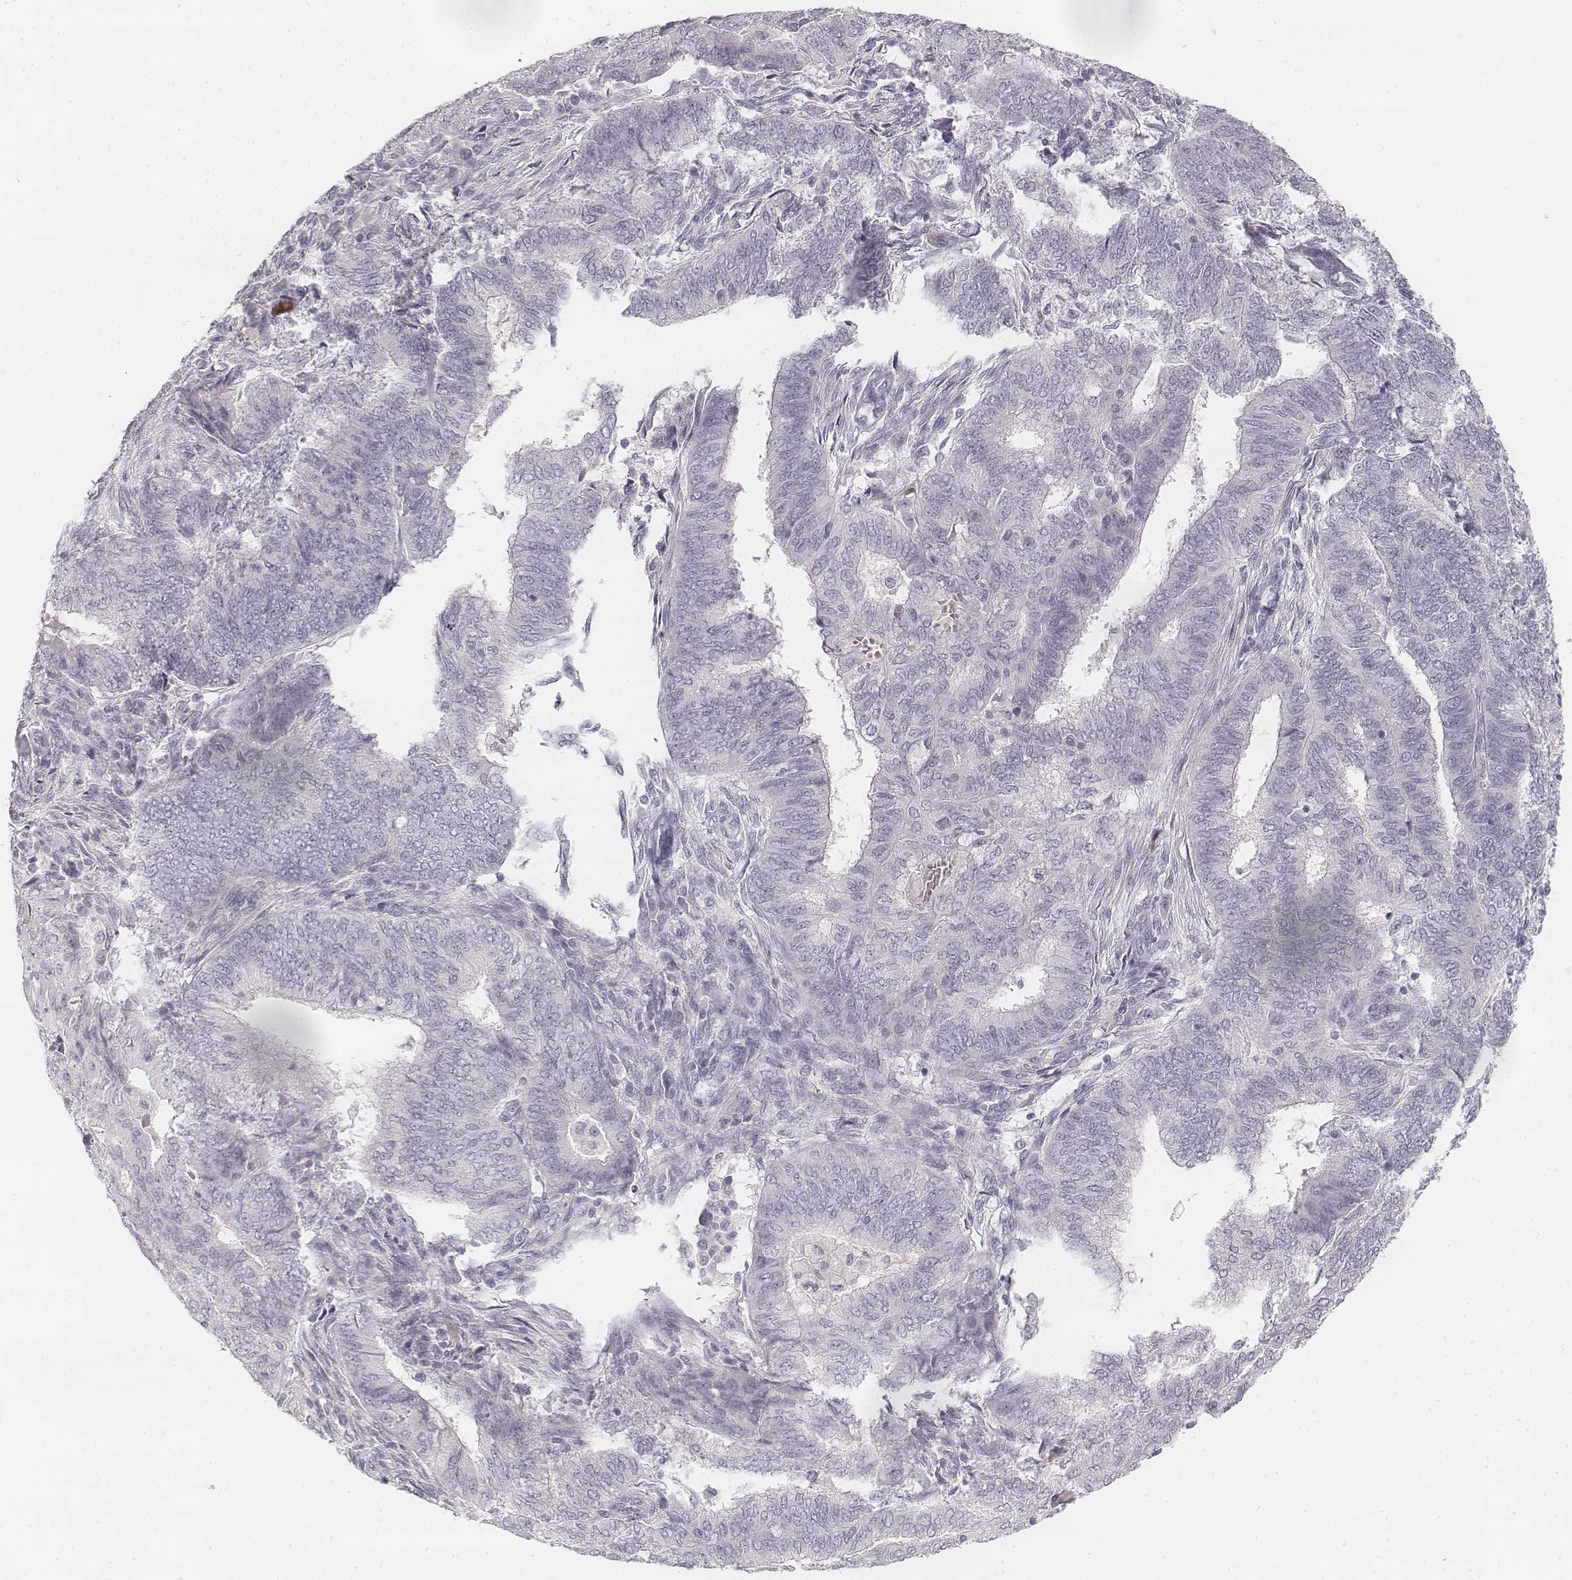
{"staining": {"intensity": "negative", "quantity": "none", "location": "none"}, "tissue": "endometrial cancer", "cell_type": "Tumor cells", "image_type": "cancer", "snomed": [{"axis": "morphology", "description": "Adenocarcinoma, NOS"}, {"axis": "topography", "description": "Endometrium"}], "caption": "IHC micrograph of neoplastic tissue: human endometrial cancer (adenocarcinoma) stained with DAB shows no significant protein positivity in tumor cells.", "gene": "DSG4", "patient": {"sex": "female", "age": 62}}